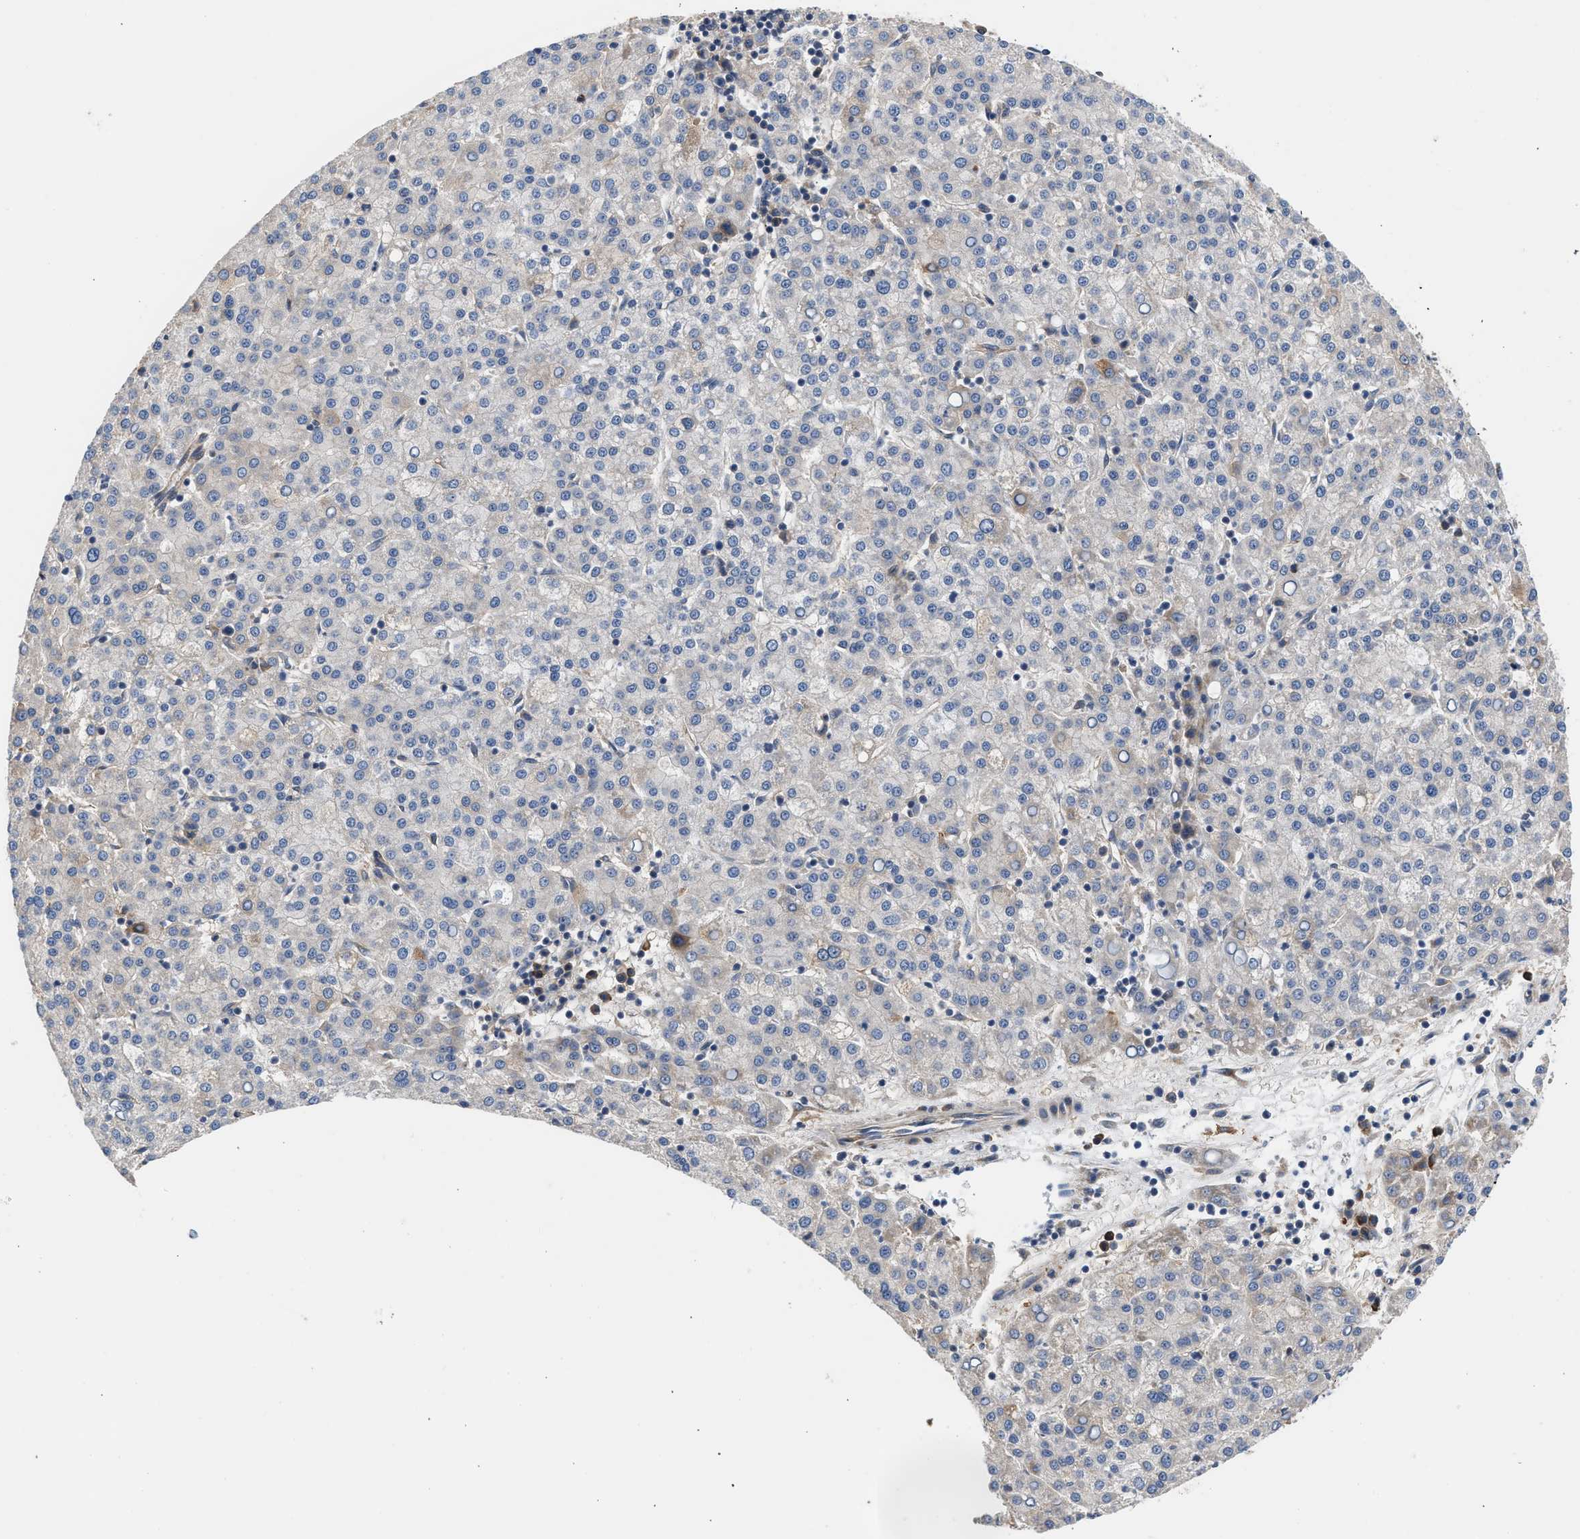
{"staining": {"intensity": "negative", "quantity": "none", "location": "none"}, "tissue": "liver cancer", "cell_type": "Tumor cells", "image_type": "cancer", "snomed": [{"axis": "morphology", "description": "Carcinoma, Hepatocellular, NOS"}, {"axis": "topography", "description": "Liver"}], "caption": "Tumor cells show no significant protein expression in liver cancer.", "gene": "POLG2", "patient": {"sex": "female", "age": 58}}